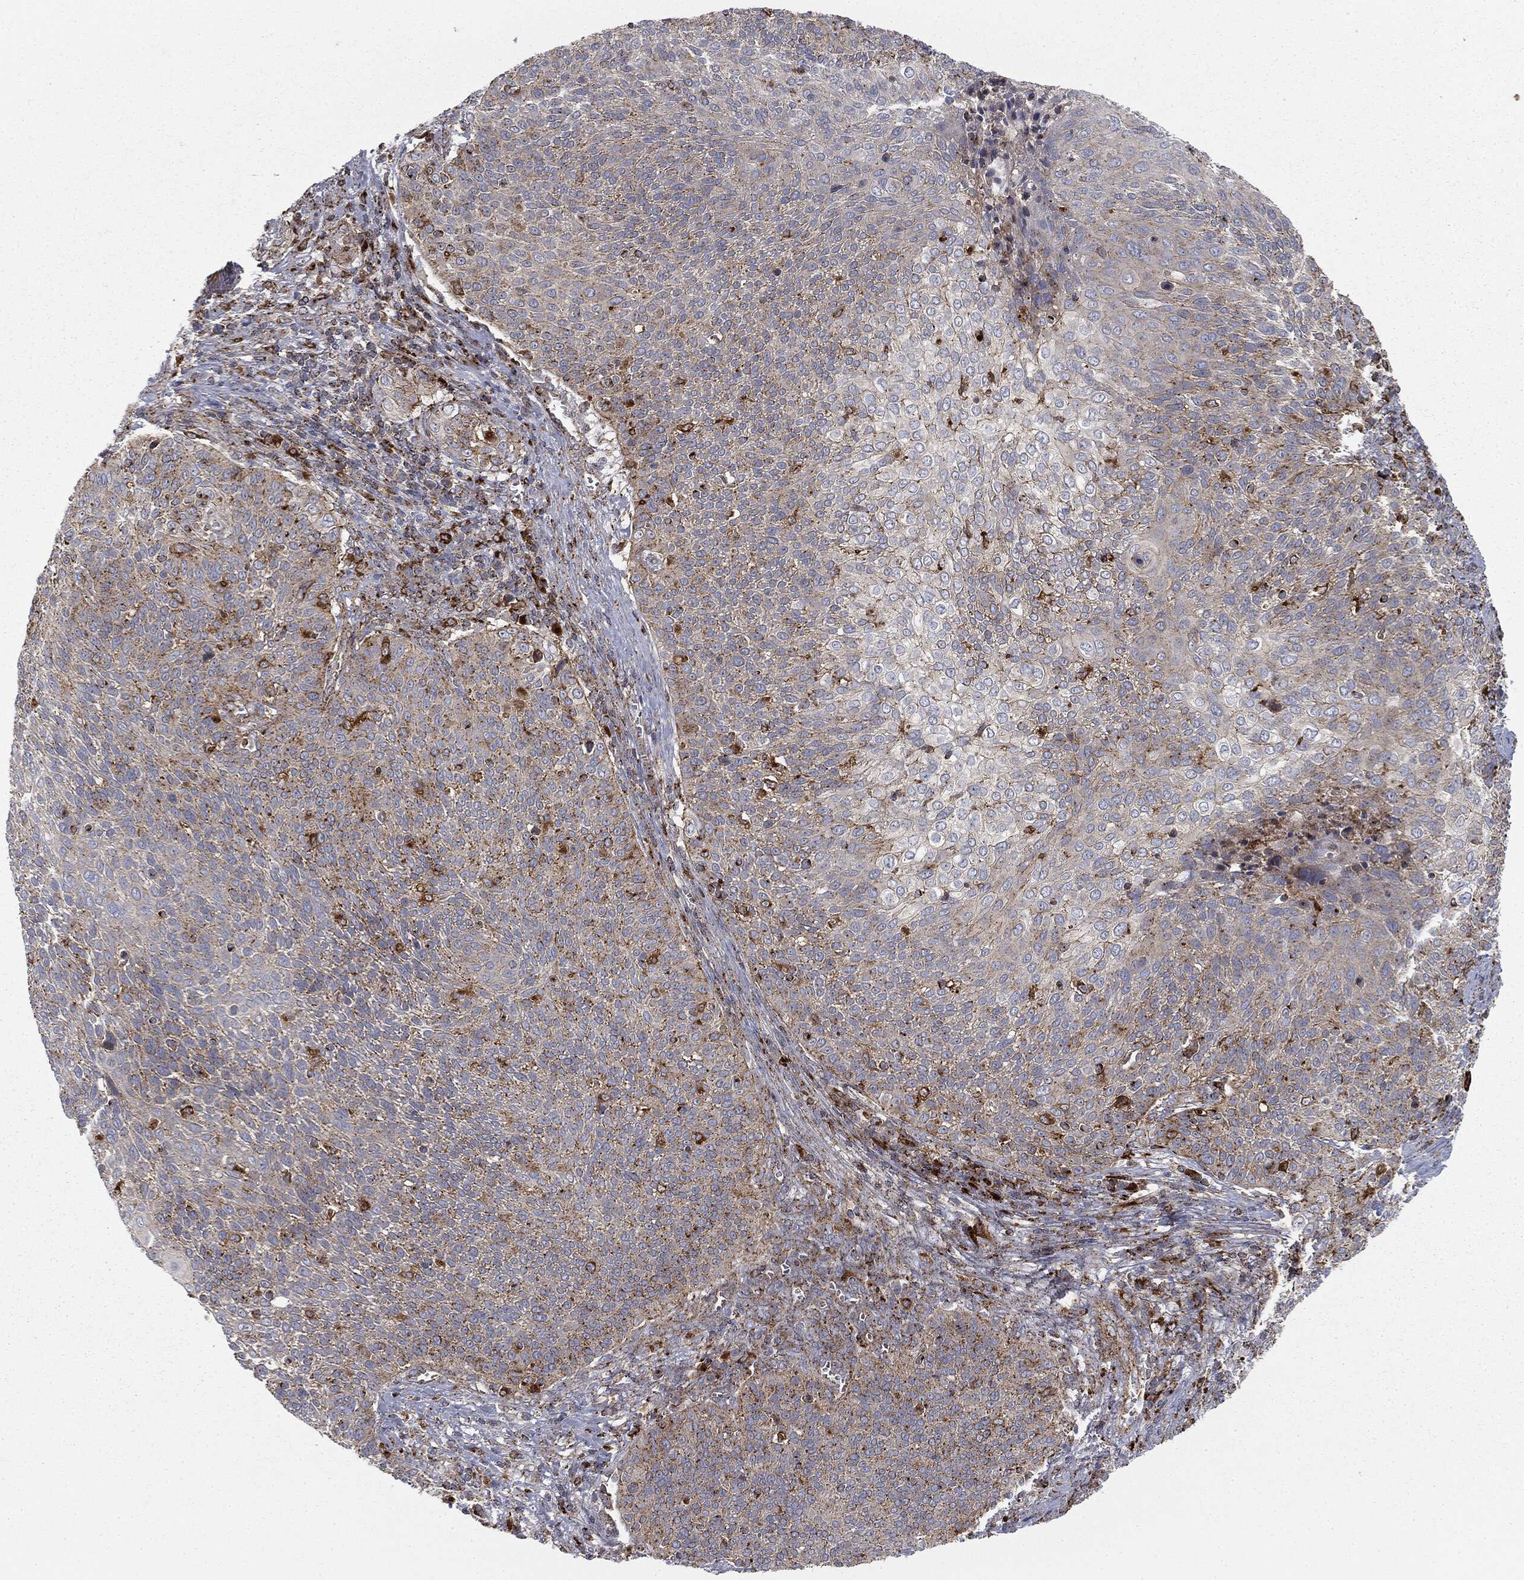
{"staining": {"intensity": "weak", "quantity": "25%-75%", "location": "cytoplasmic/membranous"}, "tissue": "cervical cancer", "cell_type": "Tumor cells", "image_type": "cancer", "snomed": [{"axis": "morphology", "description": "Squamous cell carcinoma, NOS"}, {"axis": "topography", "description": "Cervix"}], "caption": "Cervical squamous cell carcinoma stained with DAB (3,3'-diaminobenzidine) IHC reveals low levels of weak cytoplasmic/membranous staining in approximately 25%-75% of tumor cells. (Brightfield microscopy of DAB IHC at high magnification).", "gene": "CTSA", "patient": {"sex": "female", "age": 31}}